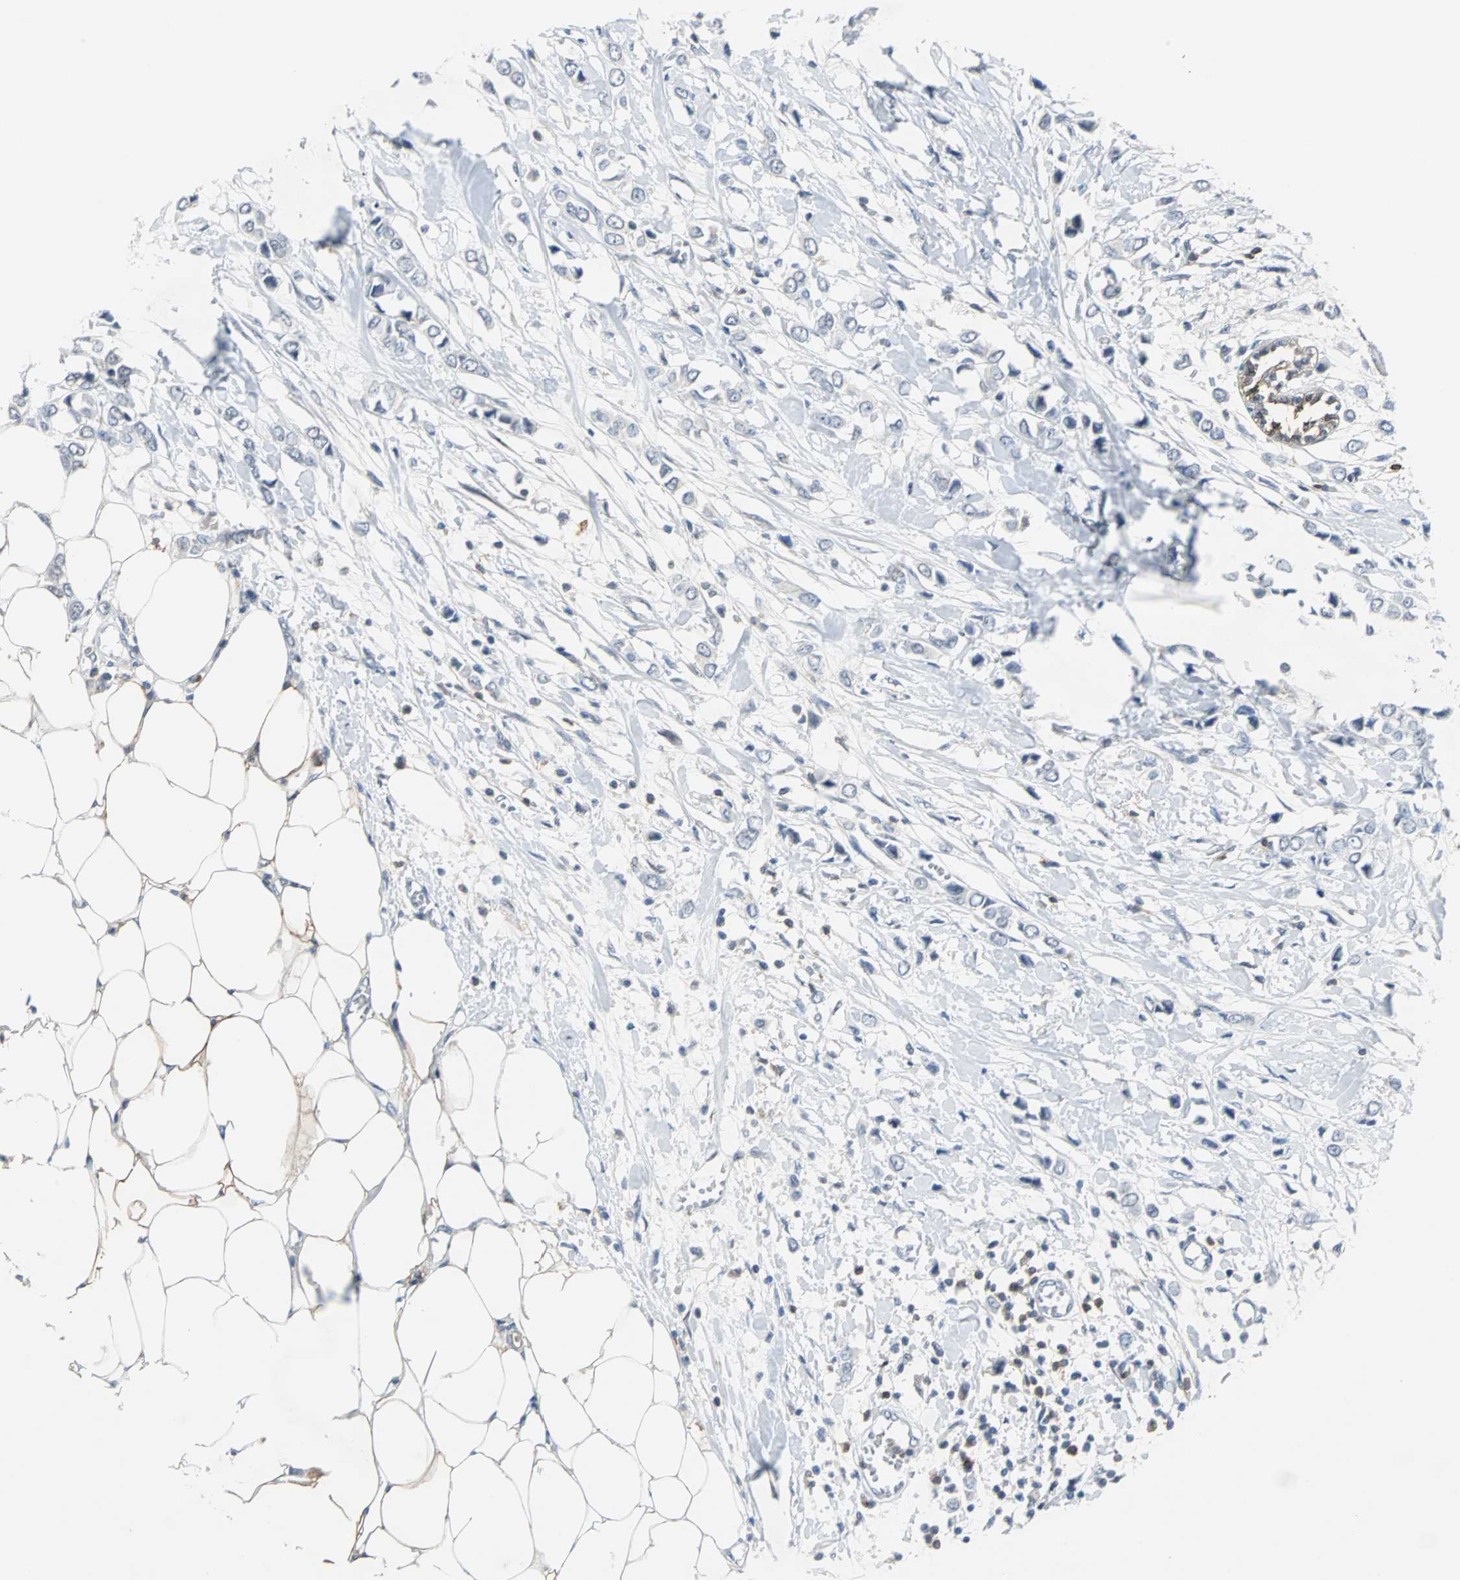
{"staining": {"intensity": "negative", "quantity": "none", "location": "none"}, "tissue": "breast cancer", "cell_type": "Tumor cells", "image_type": "cancer", "snomed": [{"axis": "morphology", "description": "Lobular carcinoma"}, {"axis": "topography", "description": "Breast"}], "caption": "Immunohistochemistry (IHC) of breast cancer (lobular carcinoma) reveals no staining in tumor cells.", "gene": "SIRT1", "patient": {"sex": "female", "age": 51}}